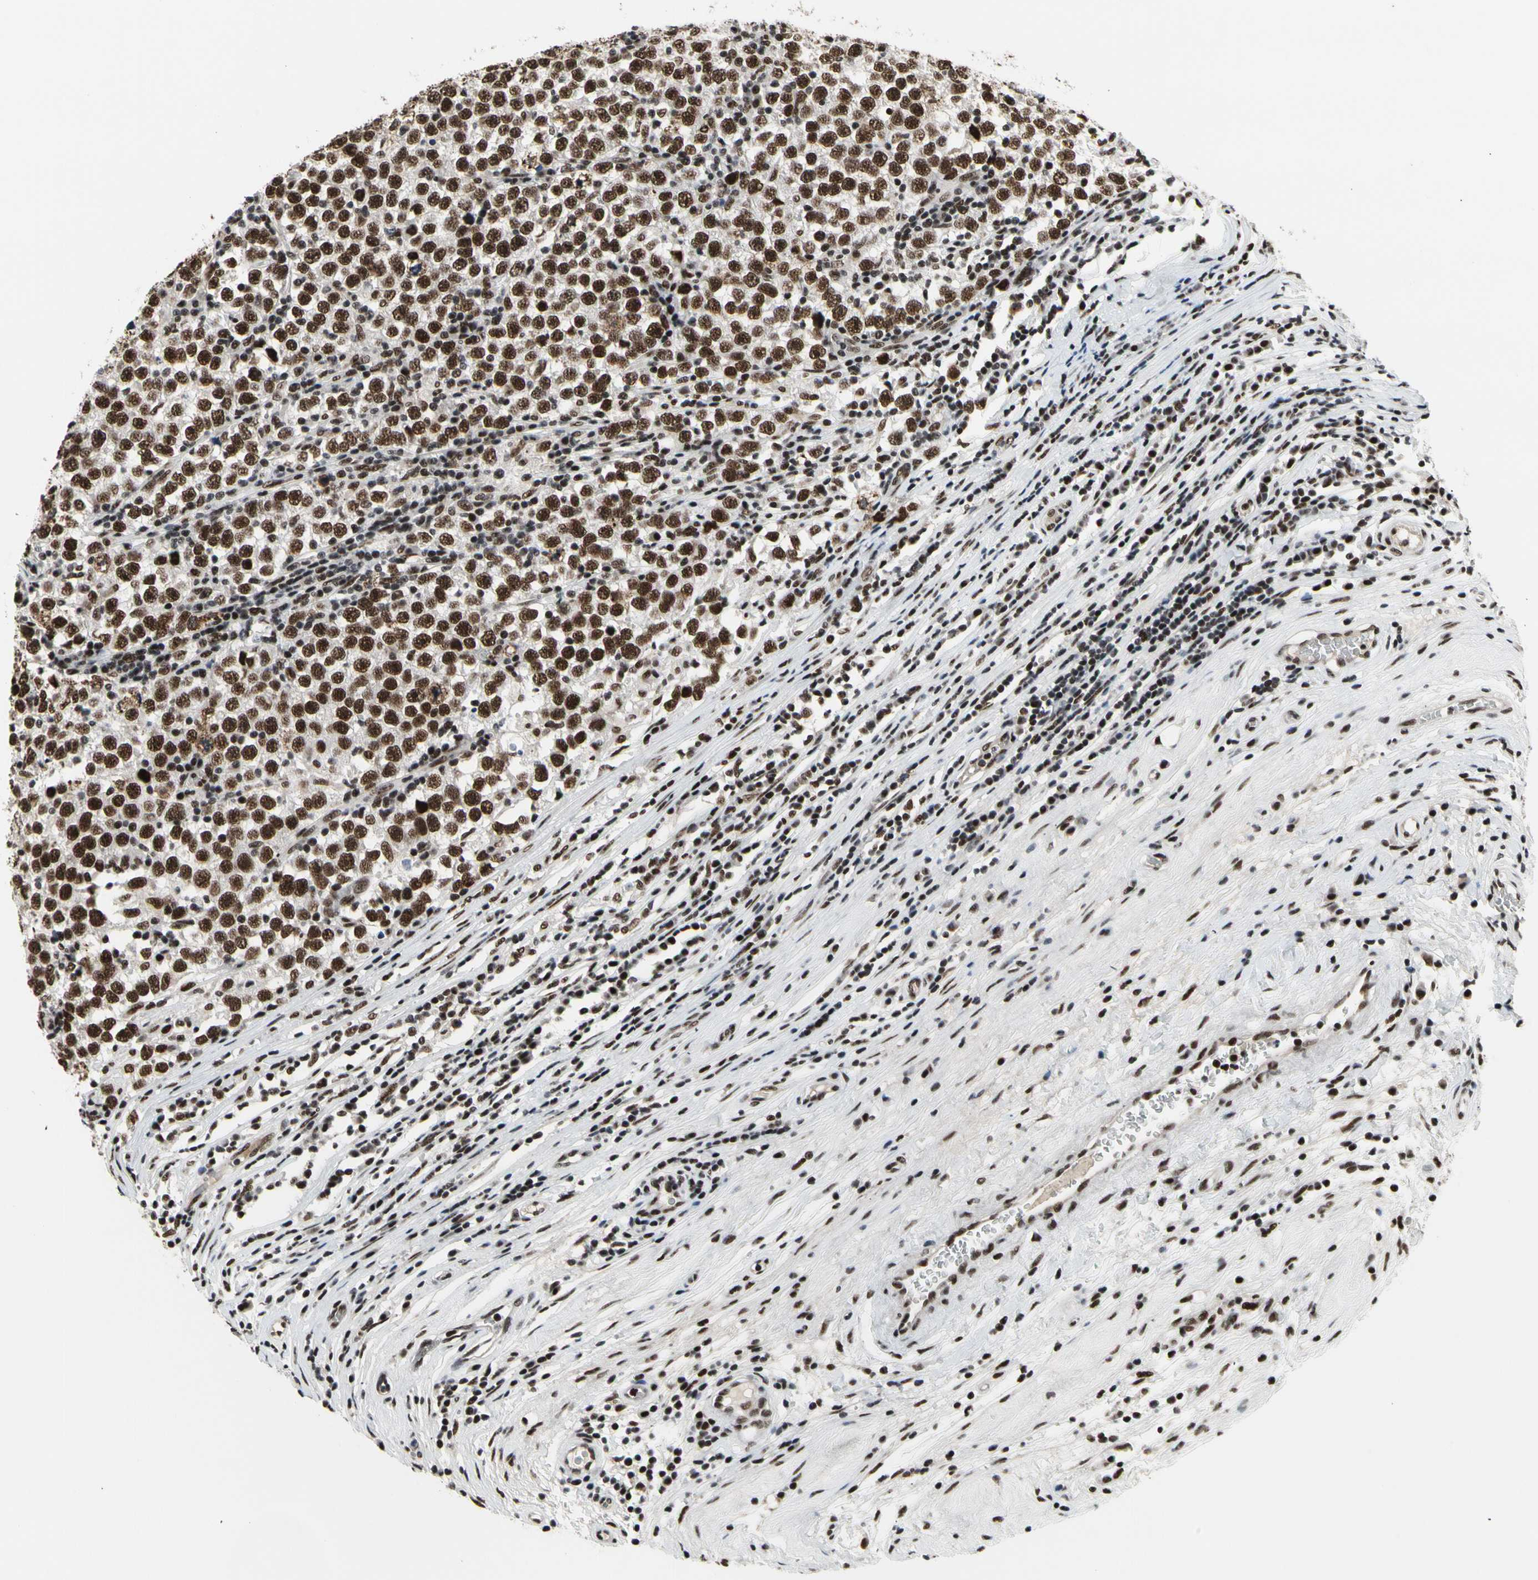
{"staining": {"intensity": "strong", "quantity": ">75%", "location": "nuclear"}, "tissue": "testis cancer", "cell_type": "Tumor cells", "image_type": "cancer", "snomed": [{"axis": "morphology", "description": "Seminoma, NOS"}, {"axis": "topography", "description": "Testis"}], "caption": "Testis cancer (seminoma) stained for a protein reveals strong nuclear positivity in tumor cells.", "gene": "SRSF11", "patient": {"sex": "male", "age": 43}}